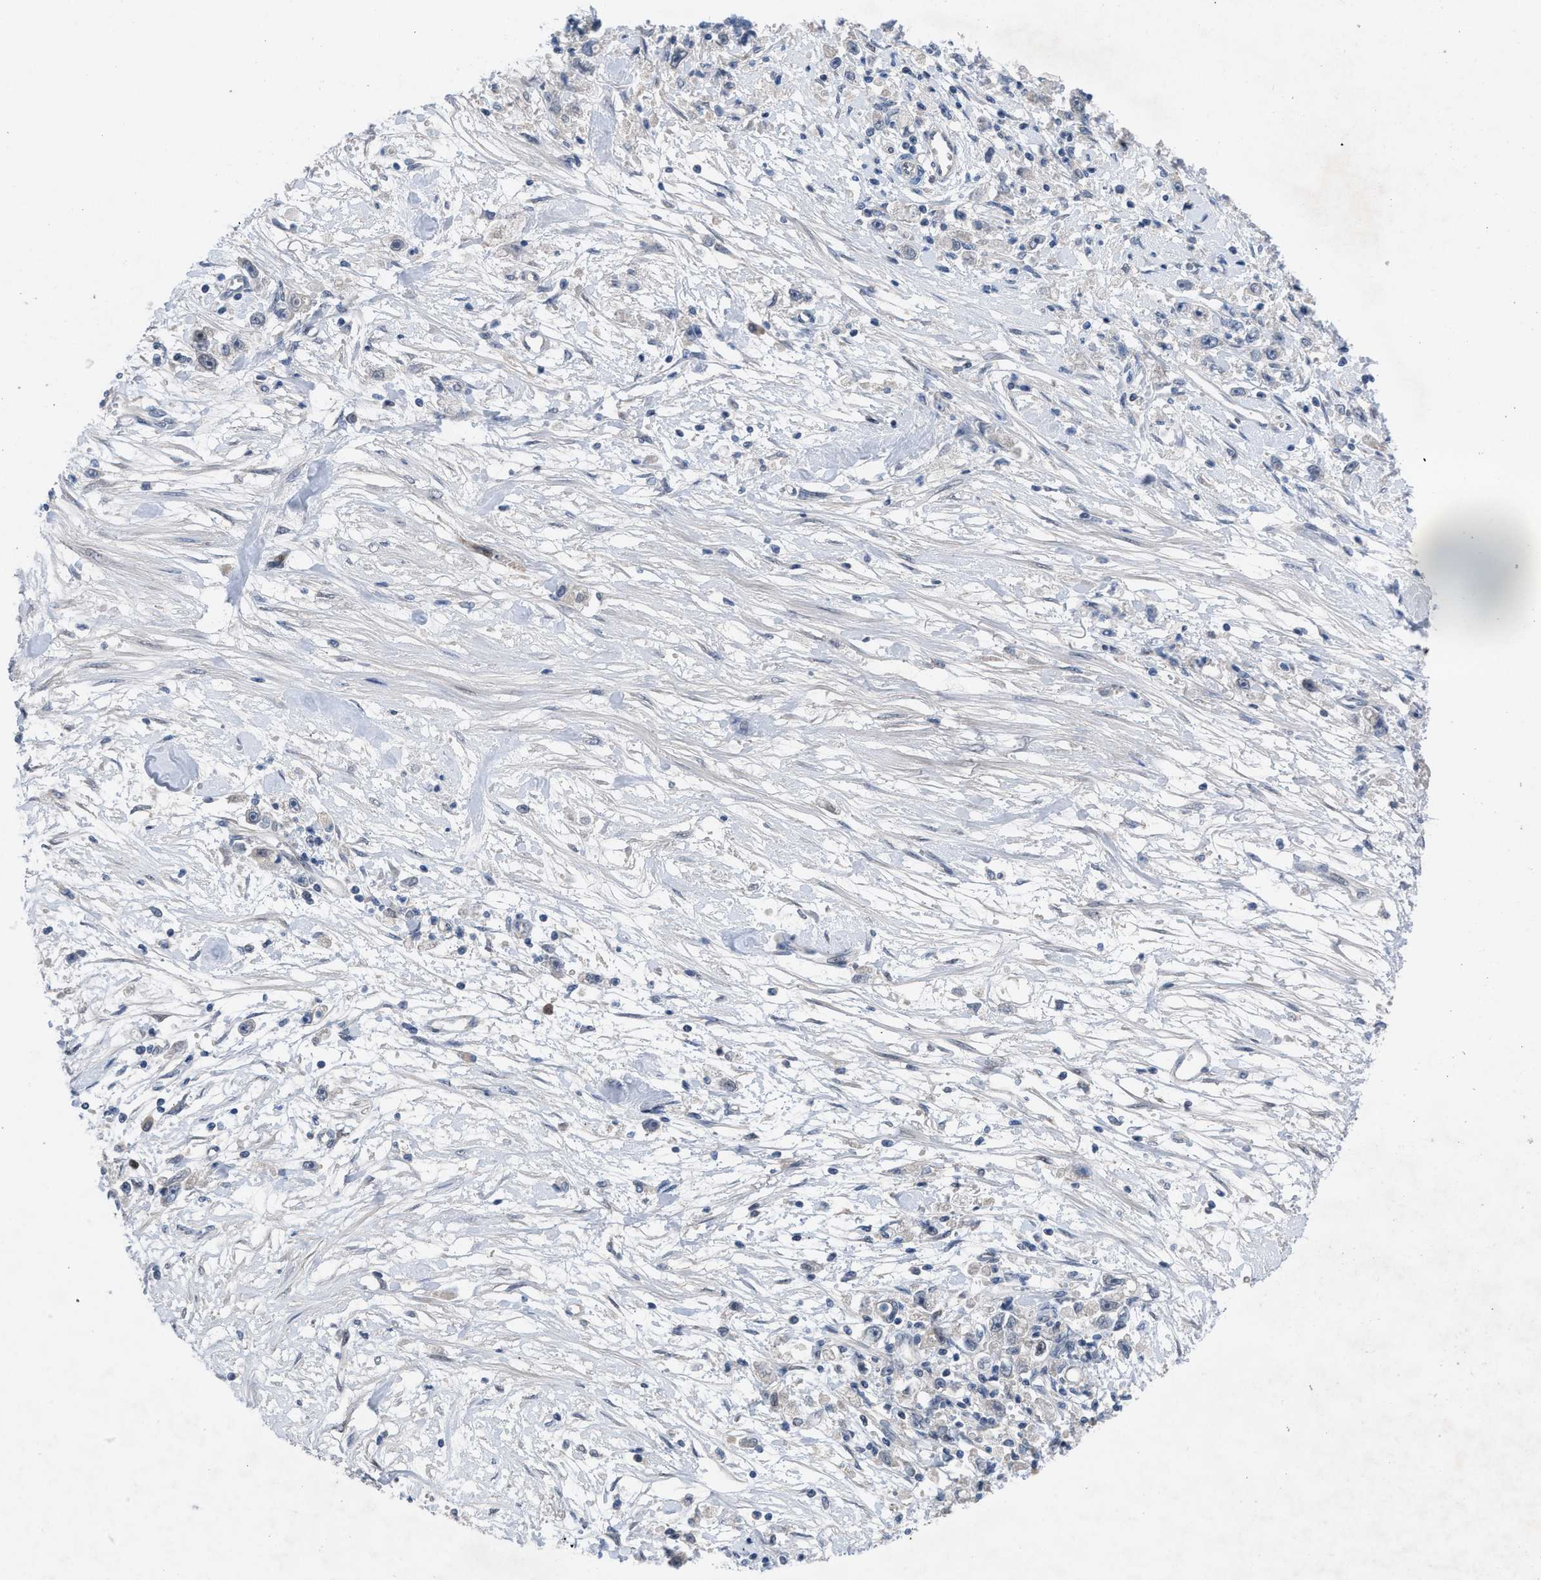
{"staining": {"intensity": "negative", "quantity": "none", "location": "none"}, "tissue": "stomach cancer", "cell_type": "Tumor cells", "image_type": "cancer", "snomed": [{"axis": "morphology", "description": "Adenocarcinoma, NOS"}, {"axis": "topography", "description": "Stomach"}], "caption": "Stomach cancer (adenocarcinoma) was stained to show a protein in brown. There is no significant expression in tumor cells.", "gene": "IL17RE", "patient": {"sex": "female", "age": 59}}